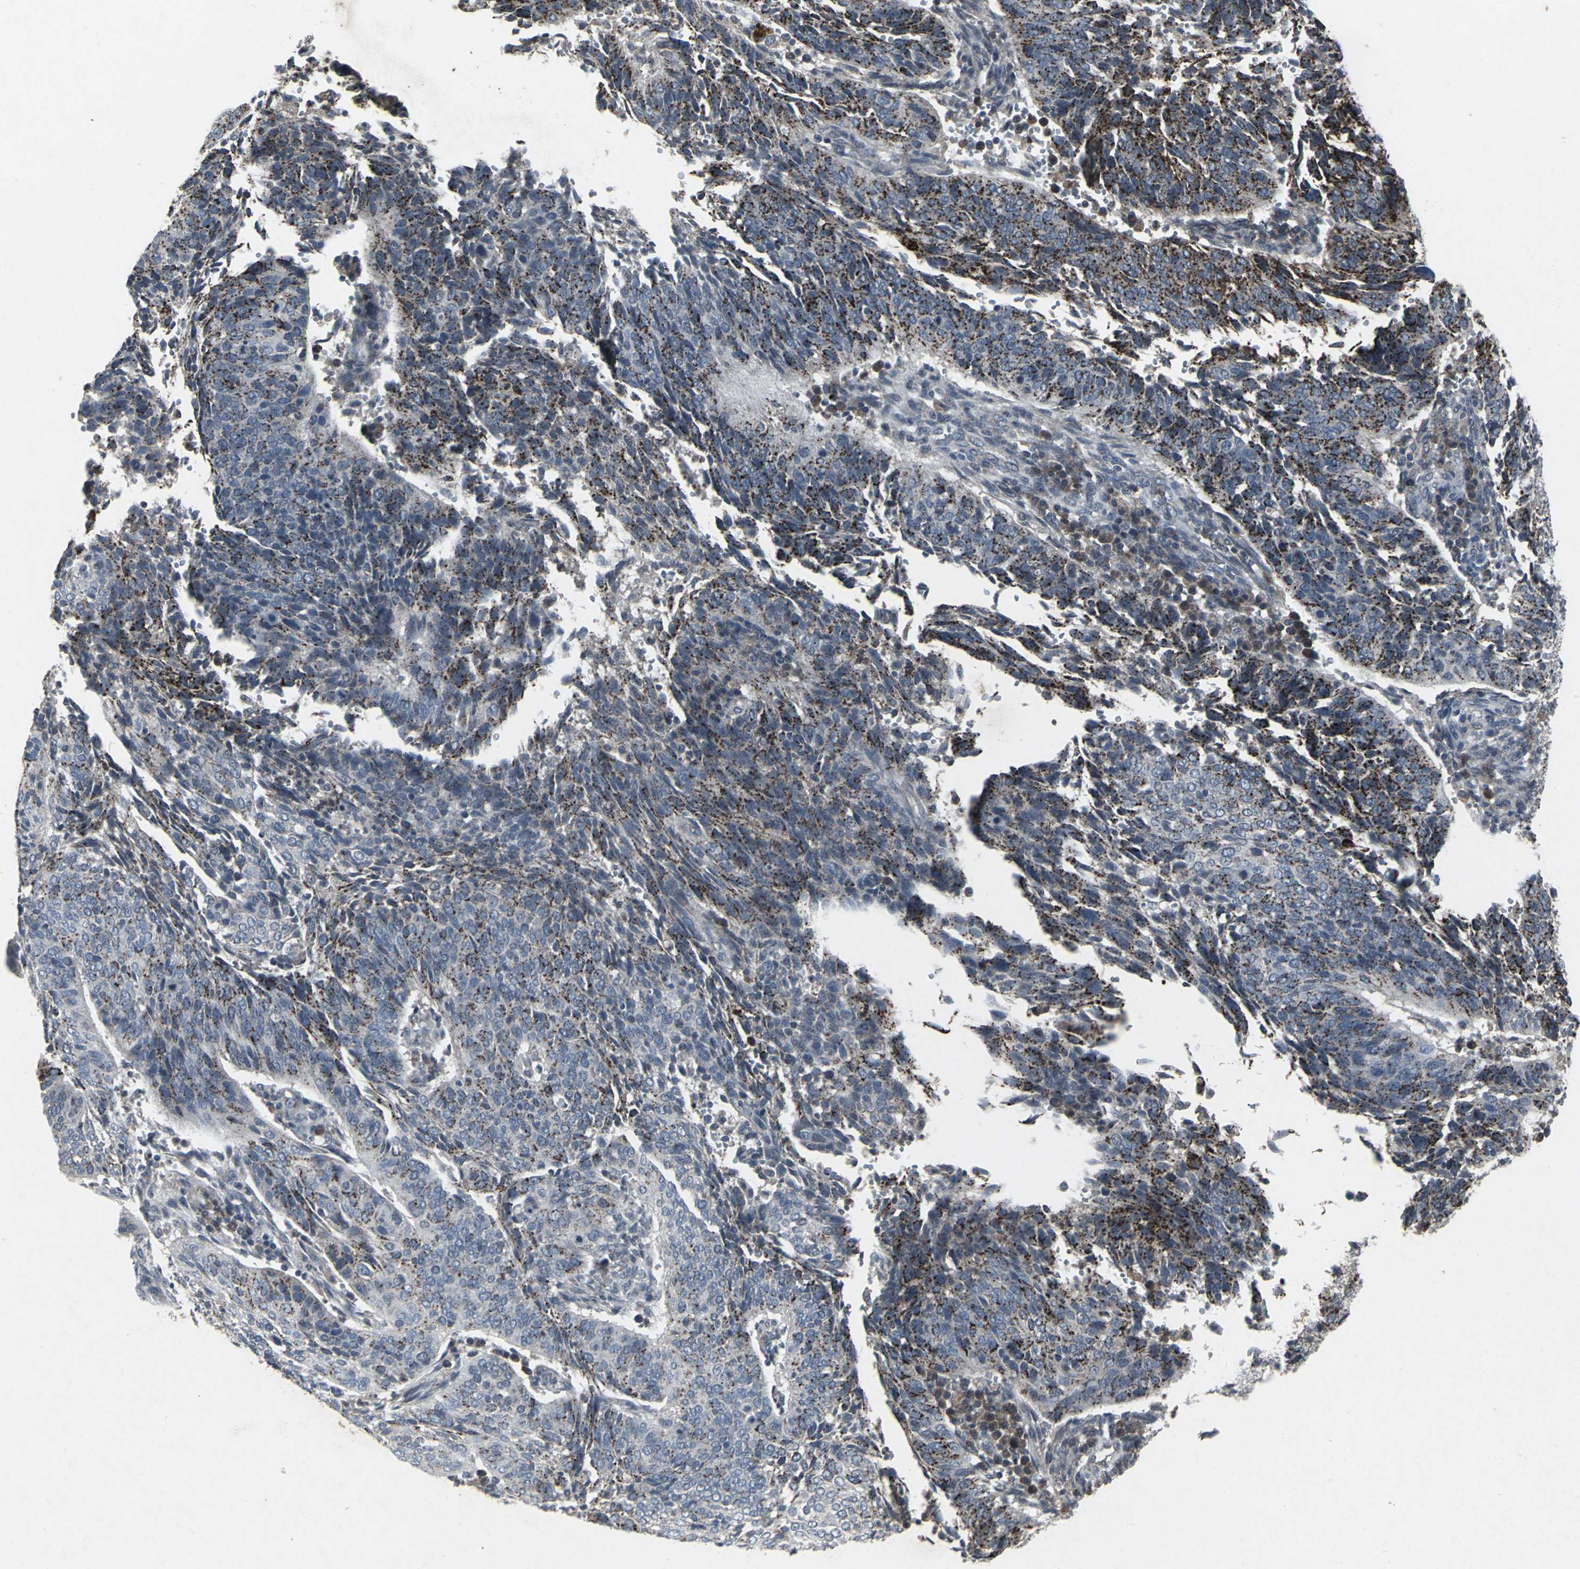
{"staining": {"intensity": "moderate", "quantity": ">75%", "location": "cytoplasmic/membranous"}, "tissue": "cervical cancer", "cell_type": "Tumor cells", "image_type": "cancer", "snomed": [{"axis": "morphology", "description": "Squamous cell carcinoma, NOS"}, {"axis": "topography", "description": "Cervix"}], "caption": "The immunohistochemical stain highlights moderate cytoplasmic/membranous expression in tumor cells of cervical cancer tissue.", "gene": "BMP4", "patient": {"sex": "female", "age": 39}}